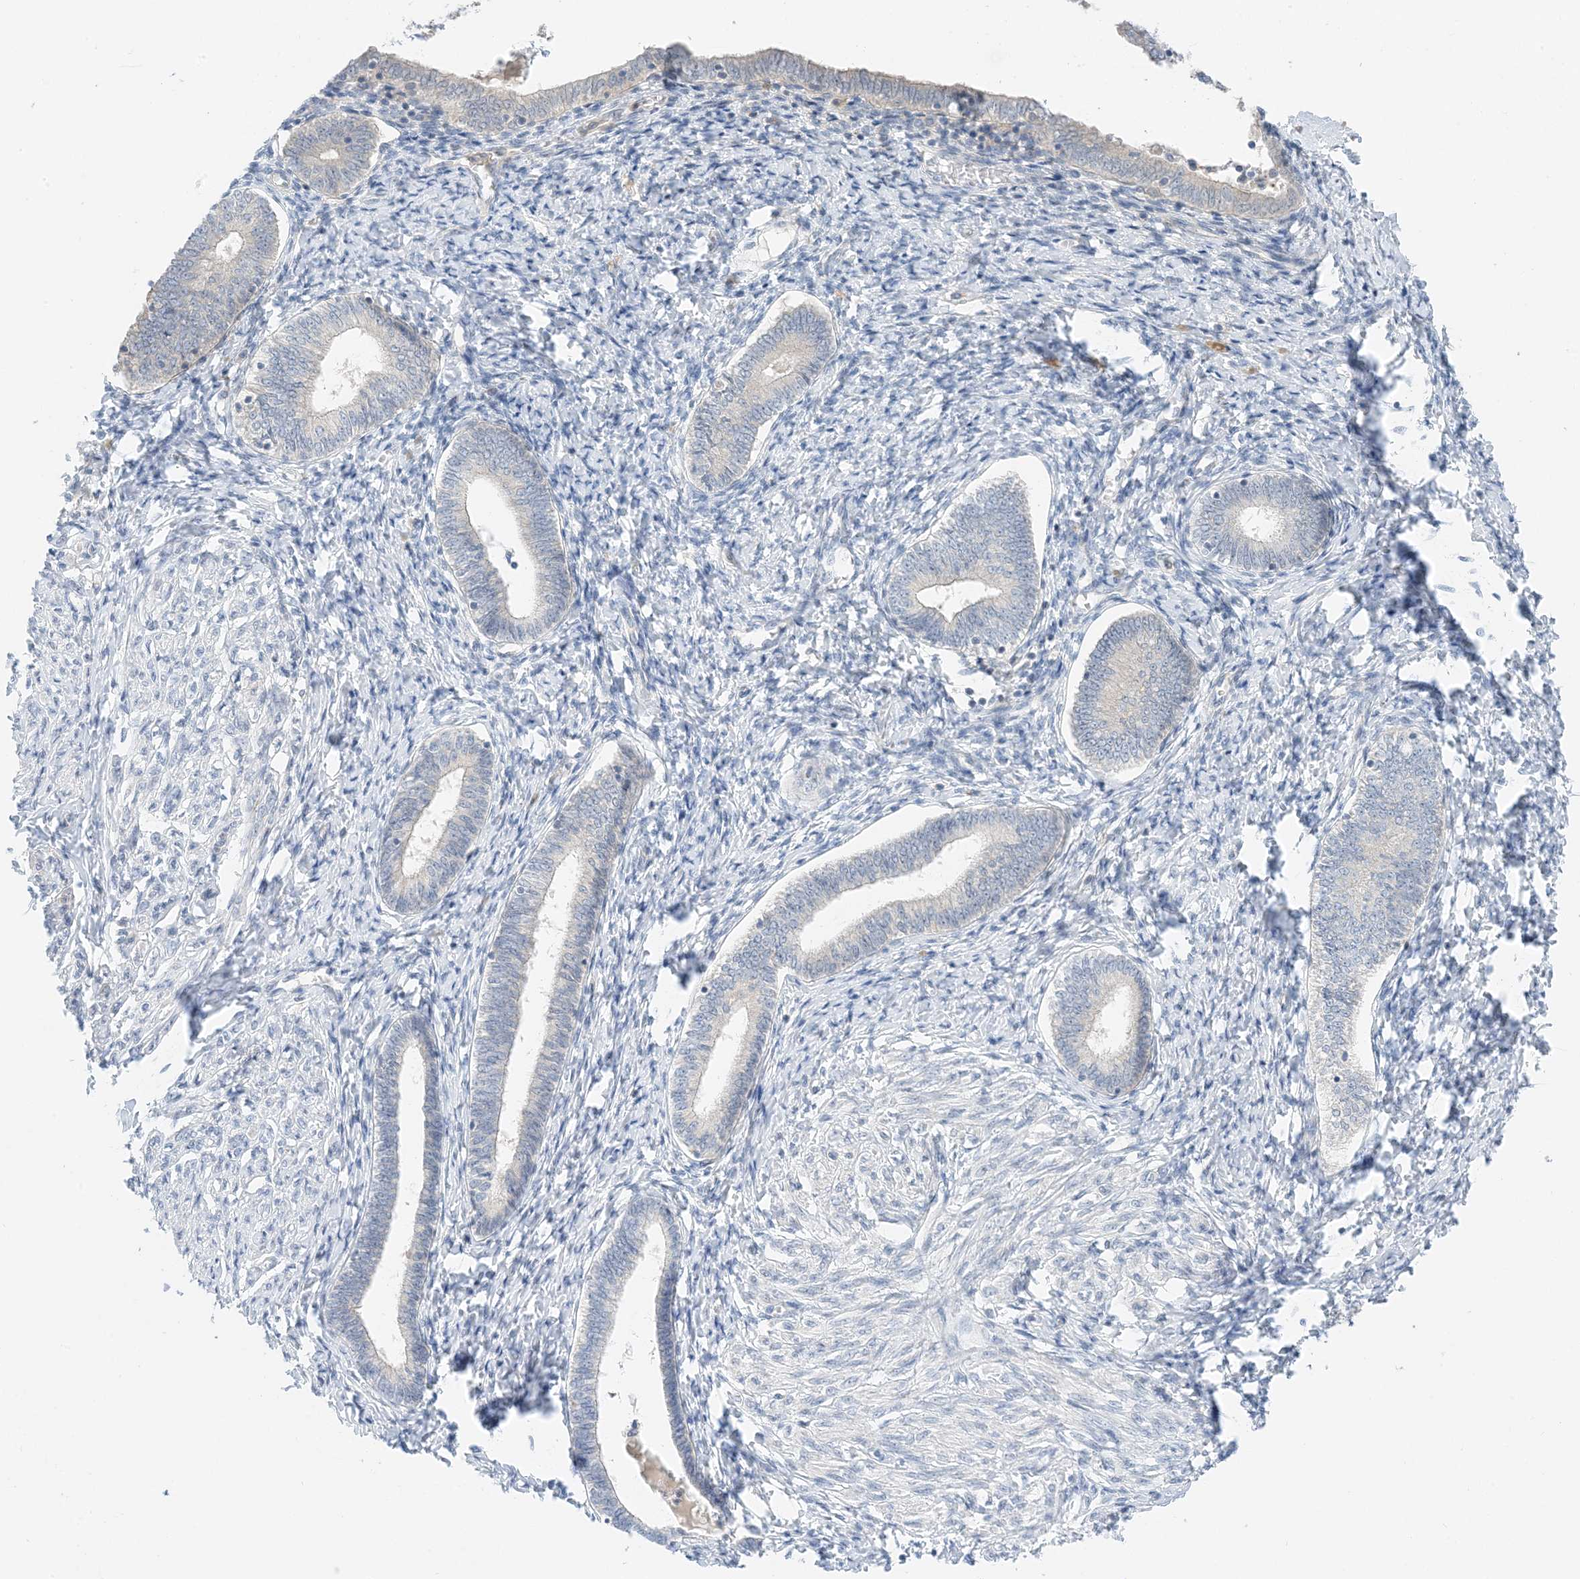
{"staining": {"intensity": "negative", "quantity": "none", "location": "none"}, "tissue": "endometrium", "cell_type": "Cells in endometrial stroma", "image_type": "normal", "snomed": [{"axis": "morphology", "description": "Normal tissue, NOS"}, {"axis": "topography", "description": "Endometrium"}], "caption": "Immunohistochemistry (IHC) of normal endometrium exhibits no positivity in cells in endometrial stroma. (IHC, brightfield microscopy, high magnification).", "gene": "KIFBP", "patient": {"sex": "female", "age": 72}}